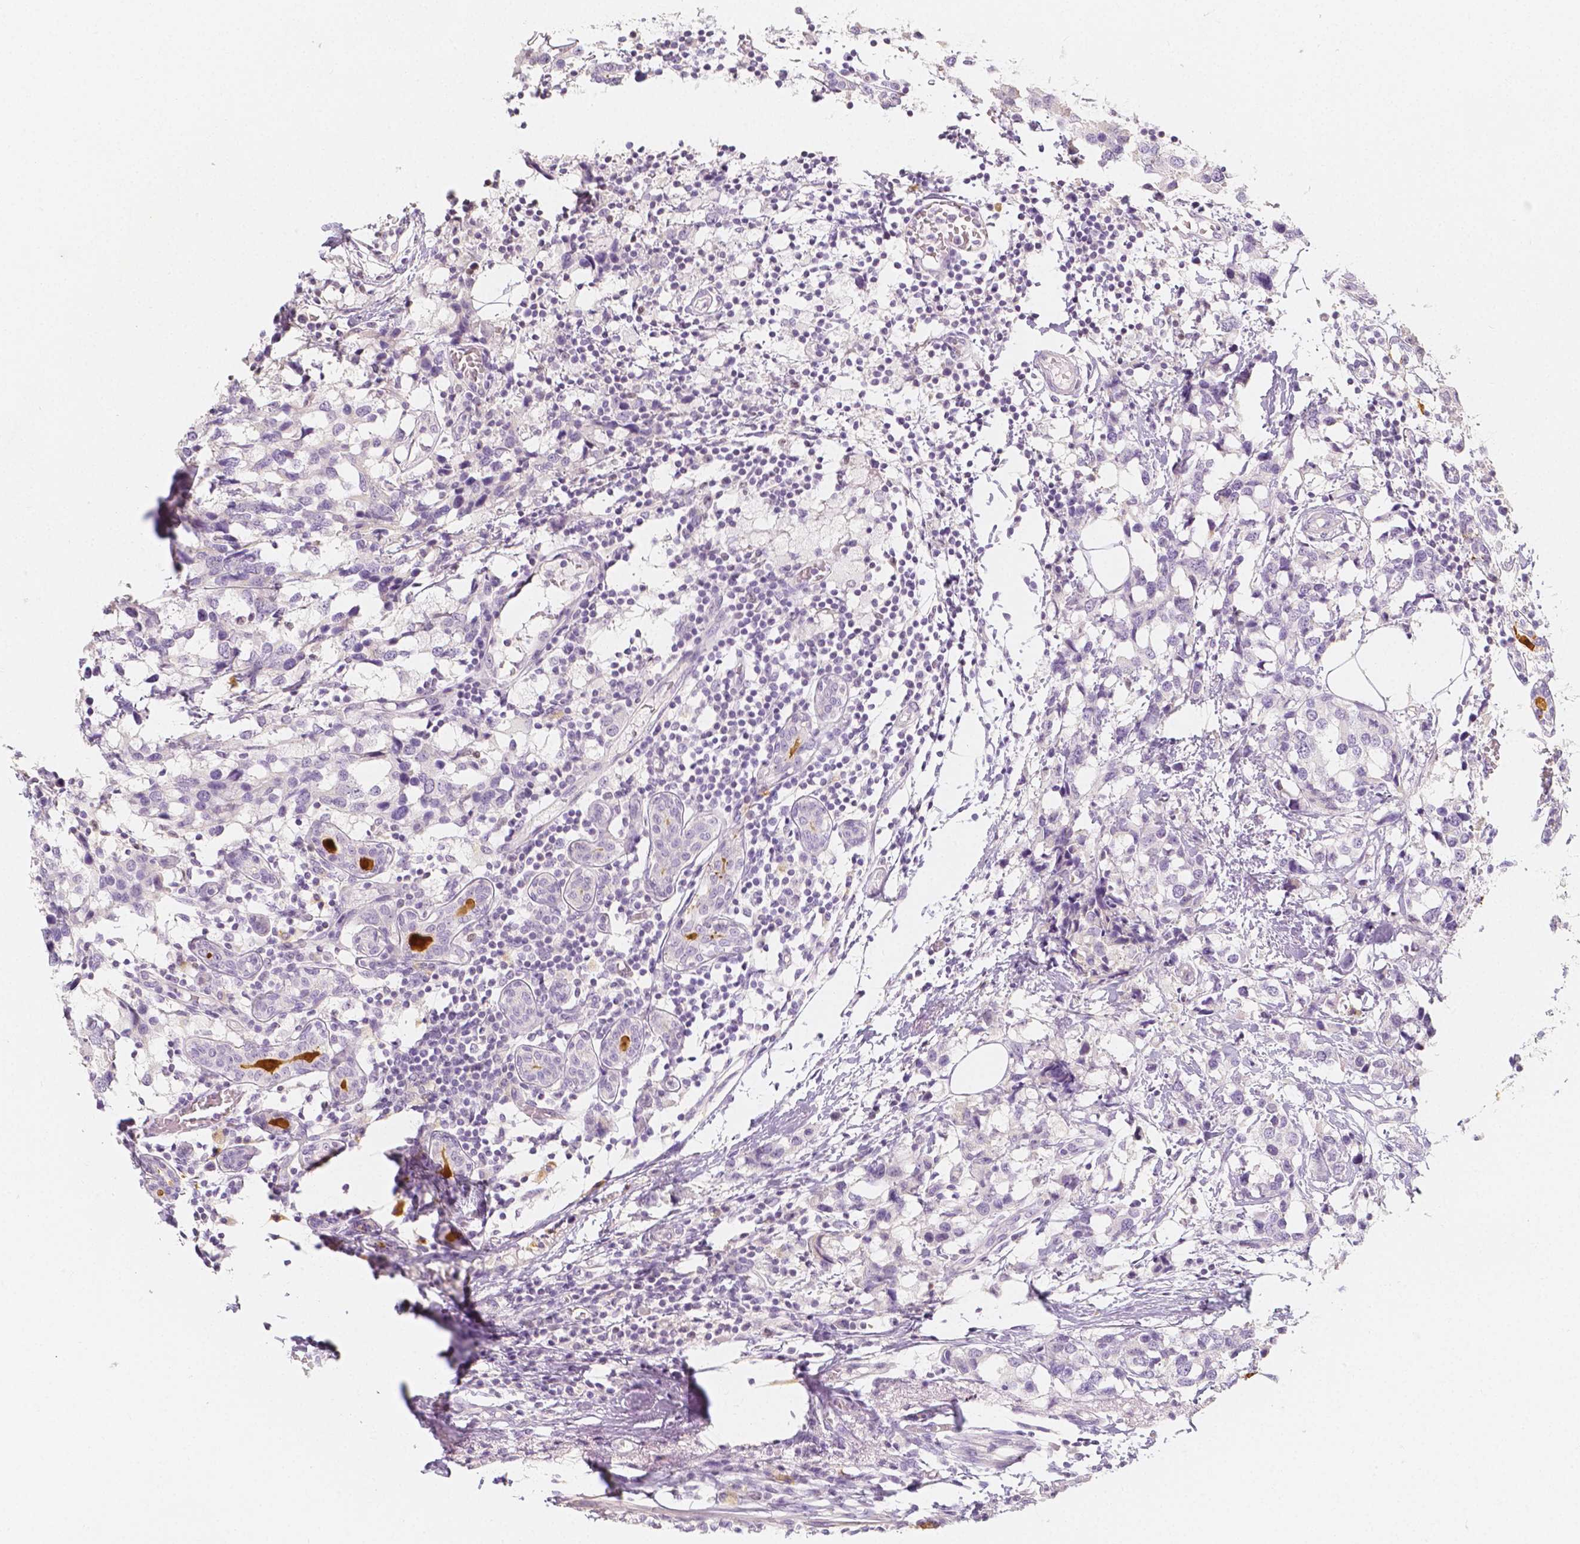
{"staining": {"intensity": "negative", "quantity": "none", "location": "none"}, "tissue": "breast cancer", "cell_type": "Tumor cells", "image_type": "cancer", "snomed": [{"axis": "morphology", "description": "Lobular carcinoma"}, {"axis": "topography", "description": "Breast"}], "caption": "The micrograph shows no significant staining in tumor cells of breast cancer (lobular carcinoma).", "gene": "BATF", "patient": {"sex": "female", "age": 59}}